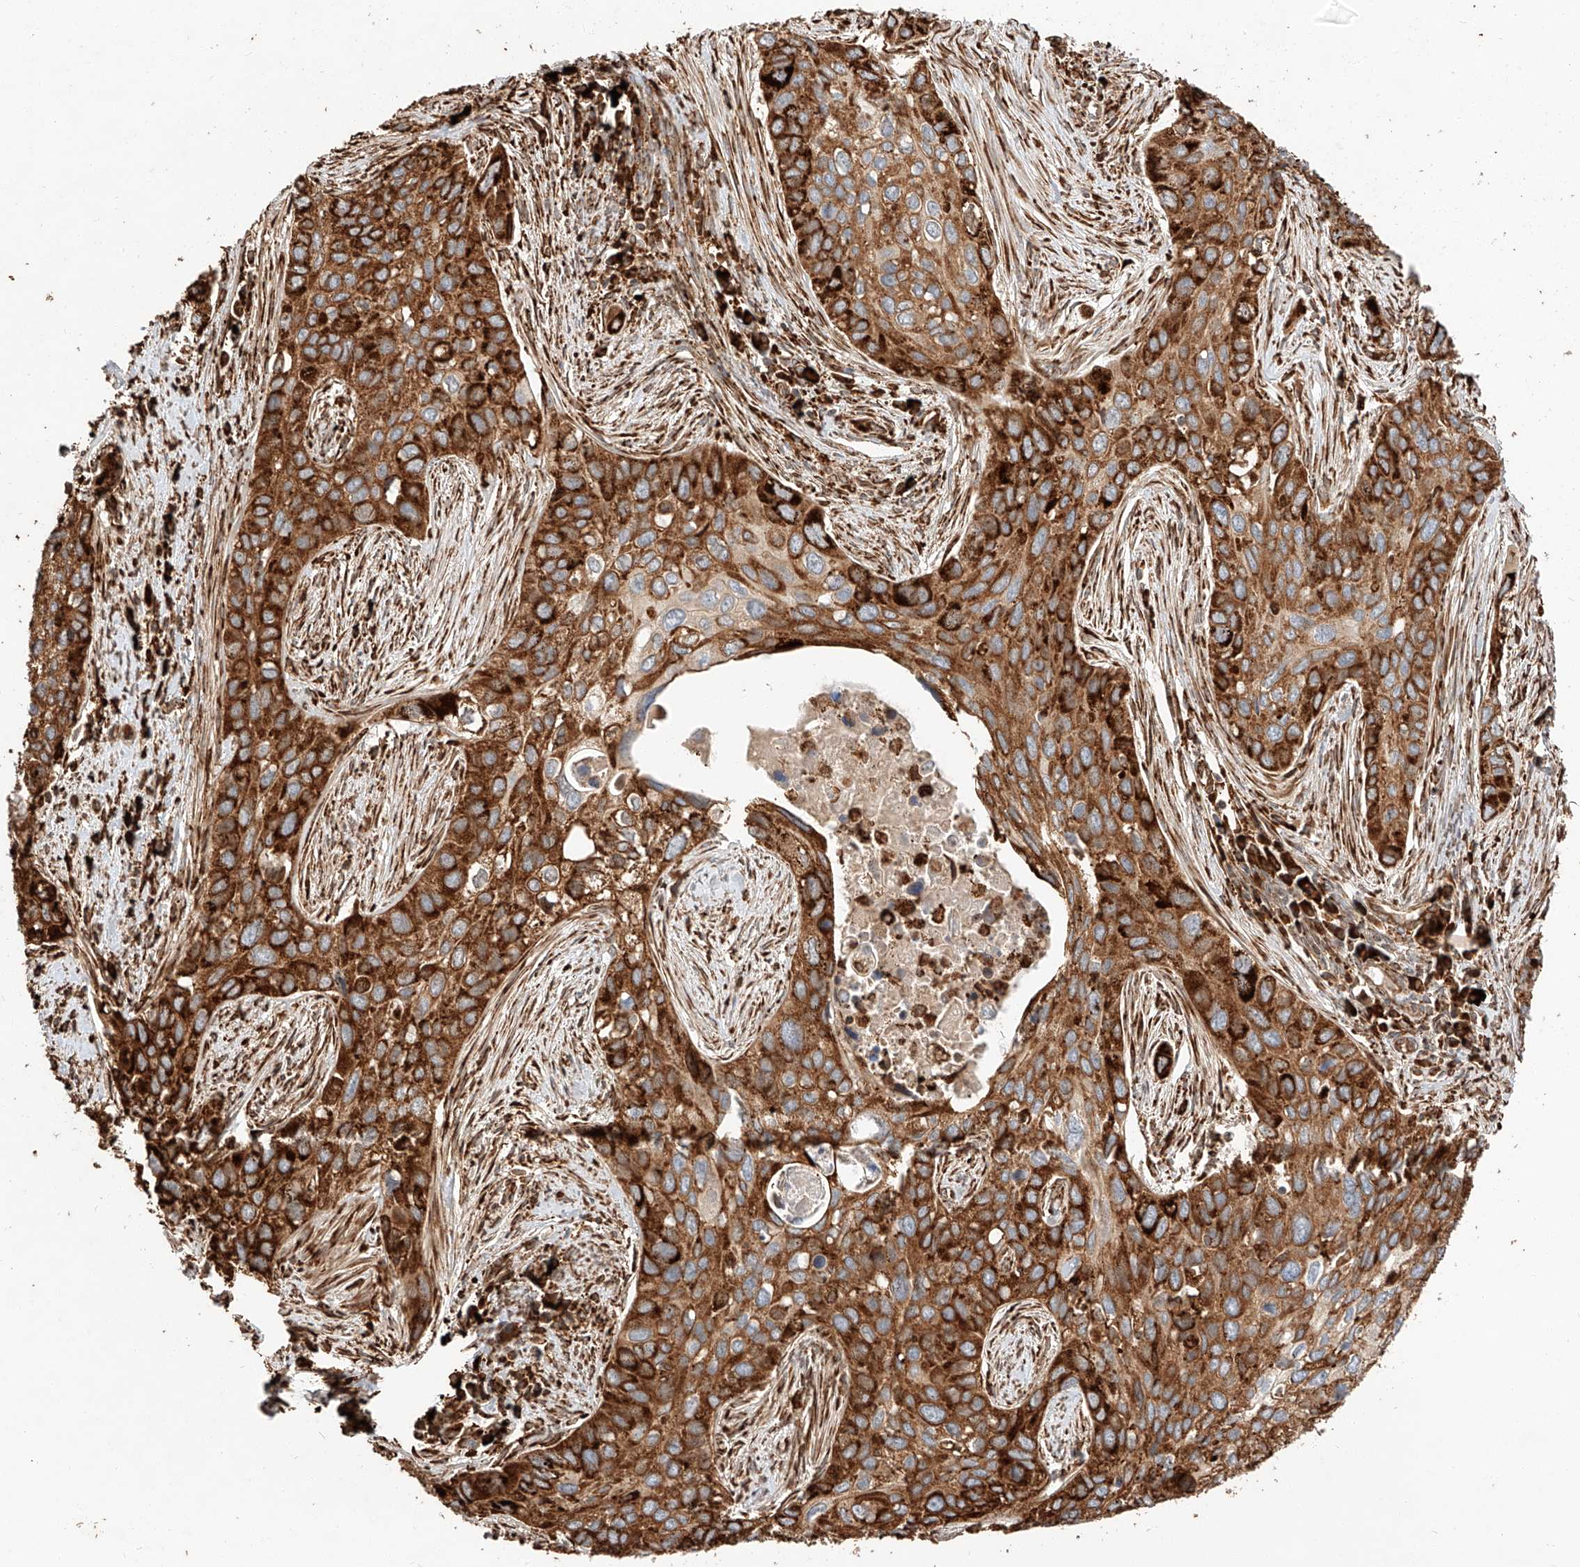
{"staining": {"intensity": "strong", "quantity": ">75%", "location": "cytoplasmic/membranous"}, "tissue": "cervical cancer", "cell_type": "Tumor cells", "image_type": "cancer", "snomed": [{"axis": "morphology", "description": "Squamous cell carcinoma, NOS"}, {"axis": "topography", "description": "Cervix"}], "caption": "Cervical cancer stained with a brown dye reveals strong cytoplasmic/membranous positive expression in approximately >75% of tumor cells.", "gene": "ZNF84", "patient": {"sex": "female", "age": 55}}